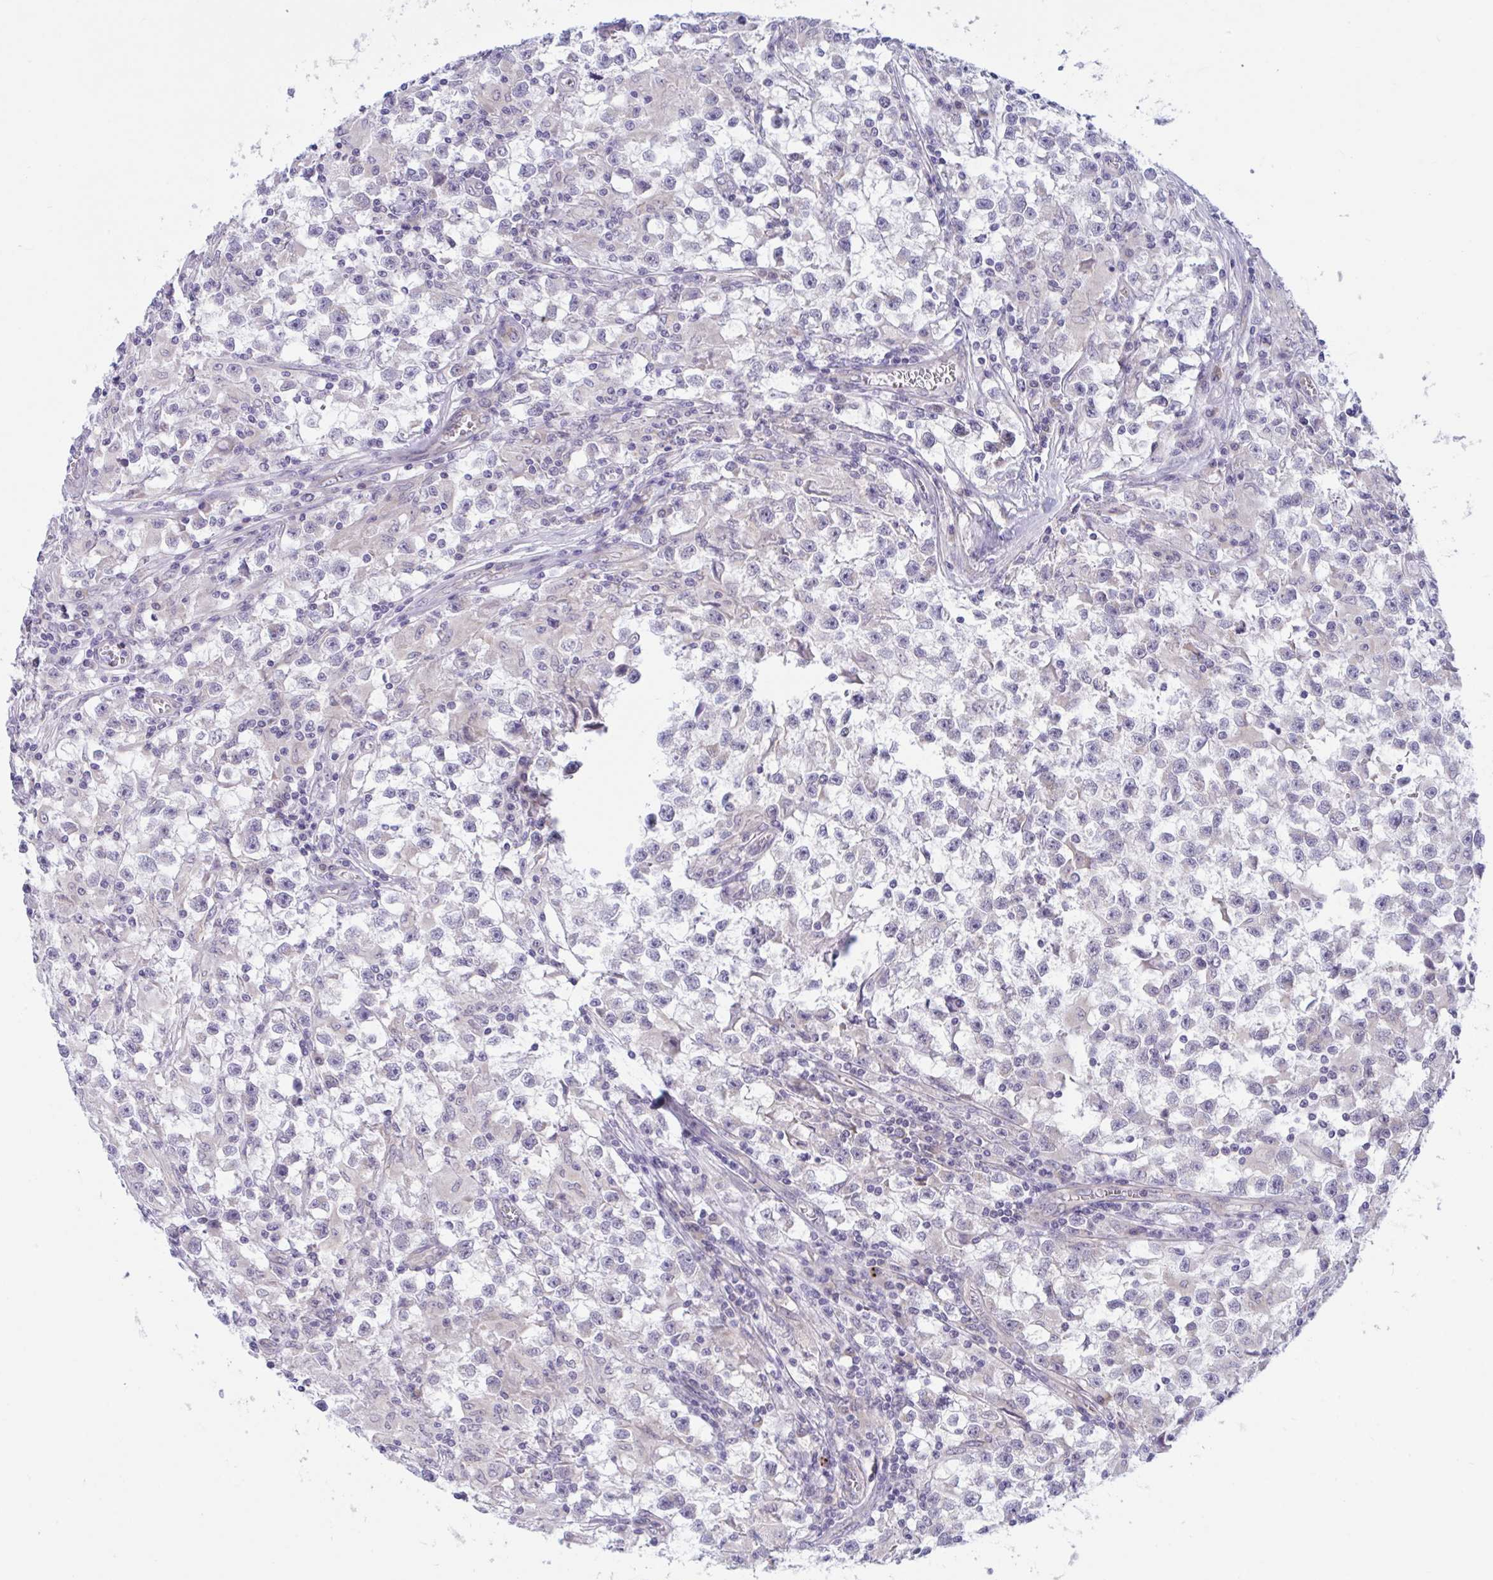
{"staining": {"intensity": "negative", "quantity": "none", "location": "none"}, "tissue": "testis cancer", "cell_type": "Tumor cells", "image_type": "cancer", "snomed": [{"axis": "morphology", "description": "Seminoma, NOS"}, {"axis": "topography", "description": "Testis"}], "caption": "High power microscopy image of an IHC image of testis cancer, revealing no significant expression in tumor cells.", "gene": "CAMLG", "patient": {"sex": "male", "age": 31}}